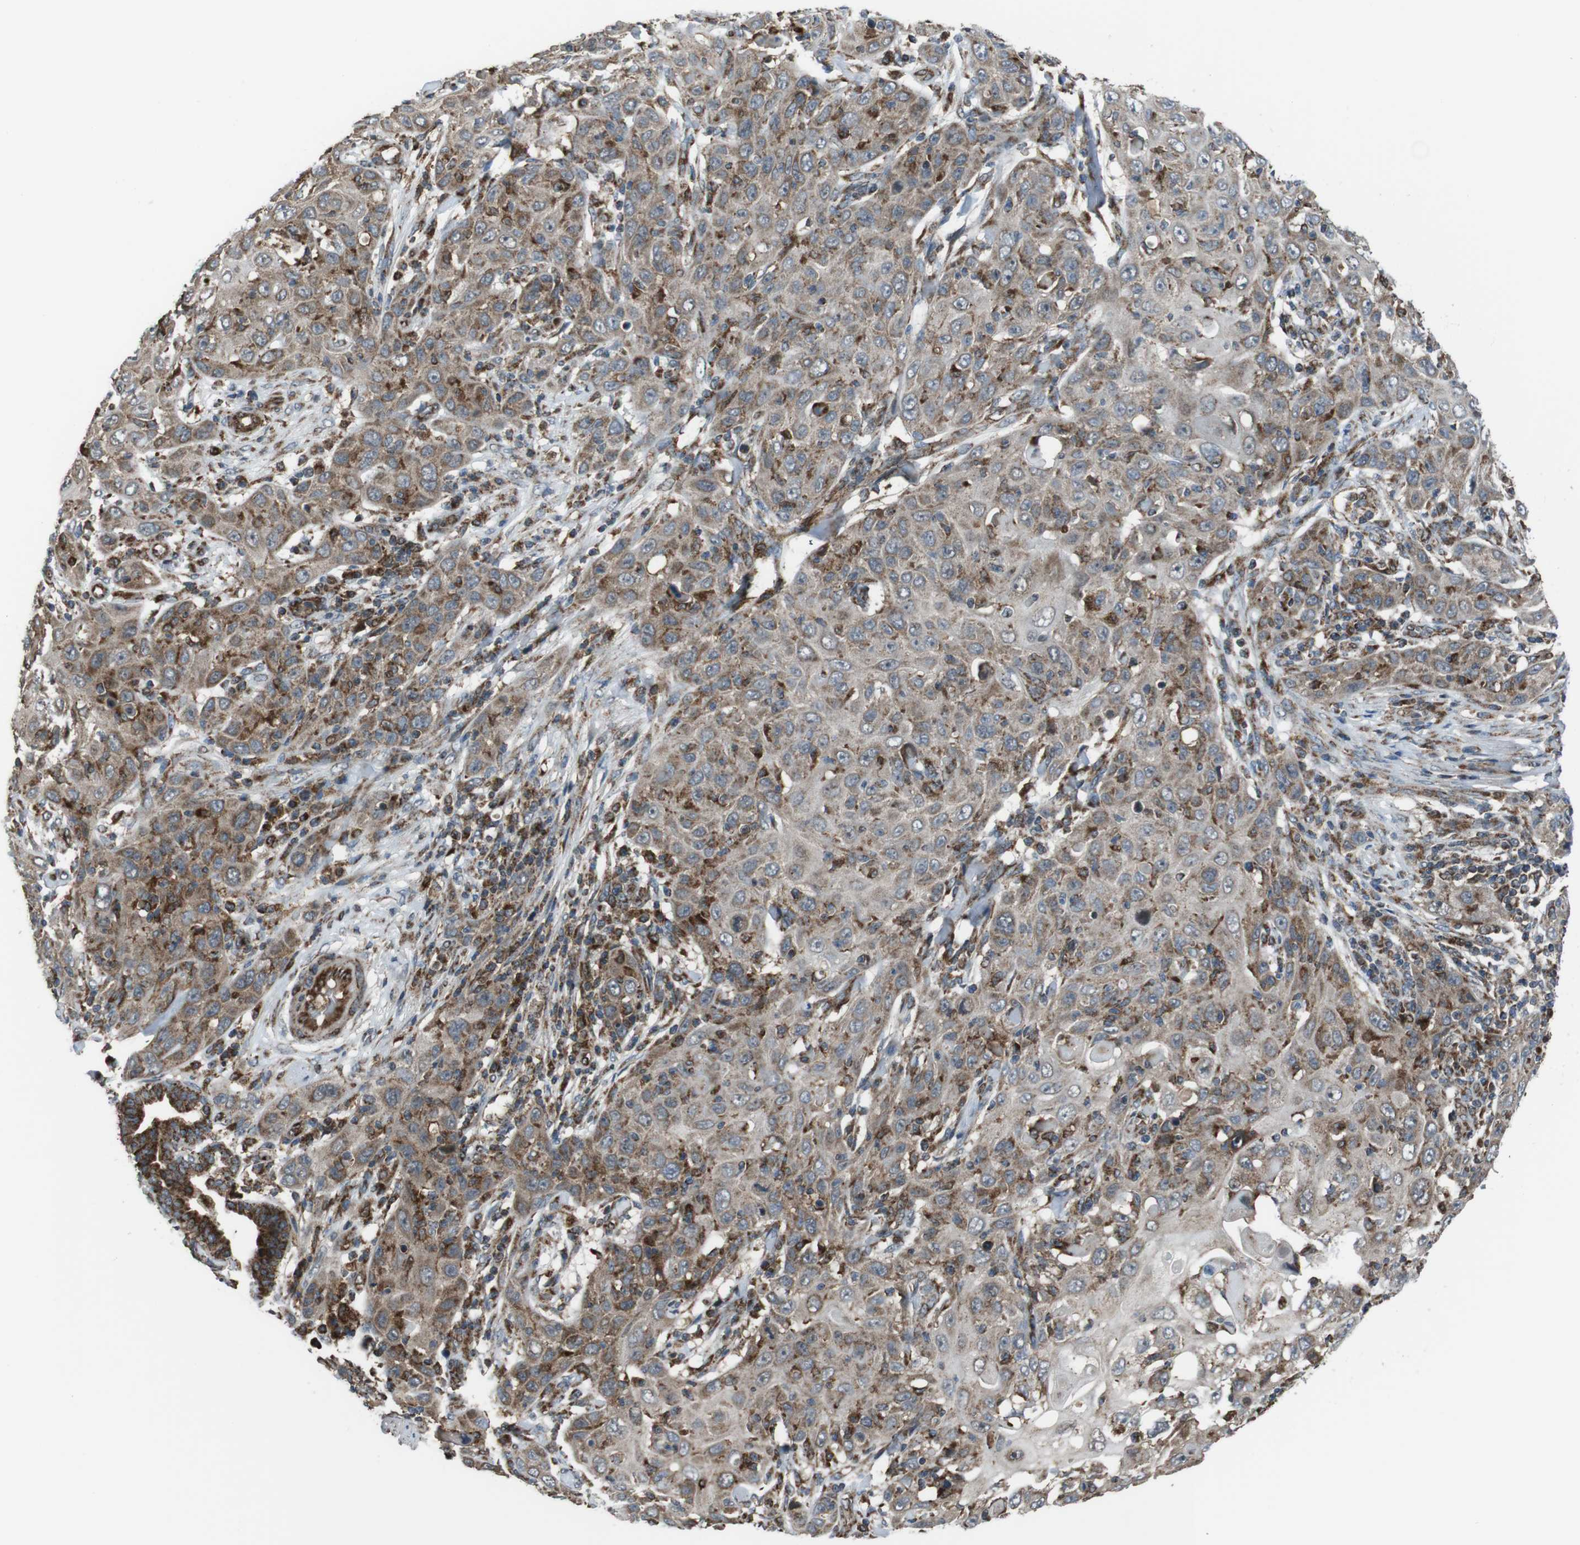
{"staining": {"intensity": "moderate", "quantity": ">75%", "location": "cytoplasmic/membranous"}, "tissue": "skin cancer", "cell_type": "Tumor cells", "image_type": "cancer", "snomed": [{"axis": "morphology", "description": "Squamous cell carcinoma, NOS"}, {"axis": "topography", "description": "Skin"}], "caption": "High-power microscopy captured an immunohistochemistry micrograph of skin squamous cell carcinoma, revealing moderate cytoplasmic/membranous positivity in about >75% of tumor cells. (IHC, brightfield microscopy, high magnification).", "gene": "GIMAP8", "patient": {"sex": "female", "age": 88}}